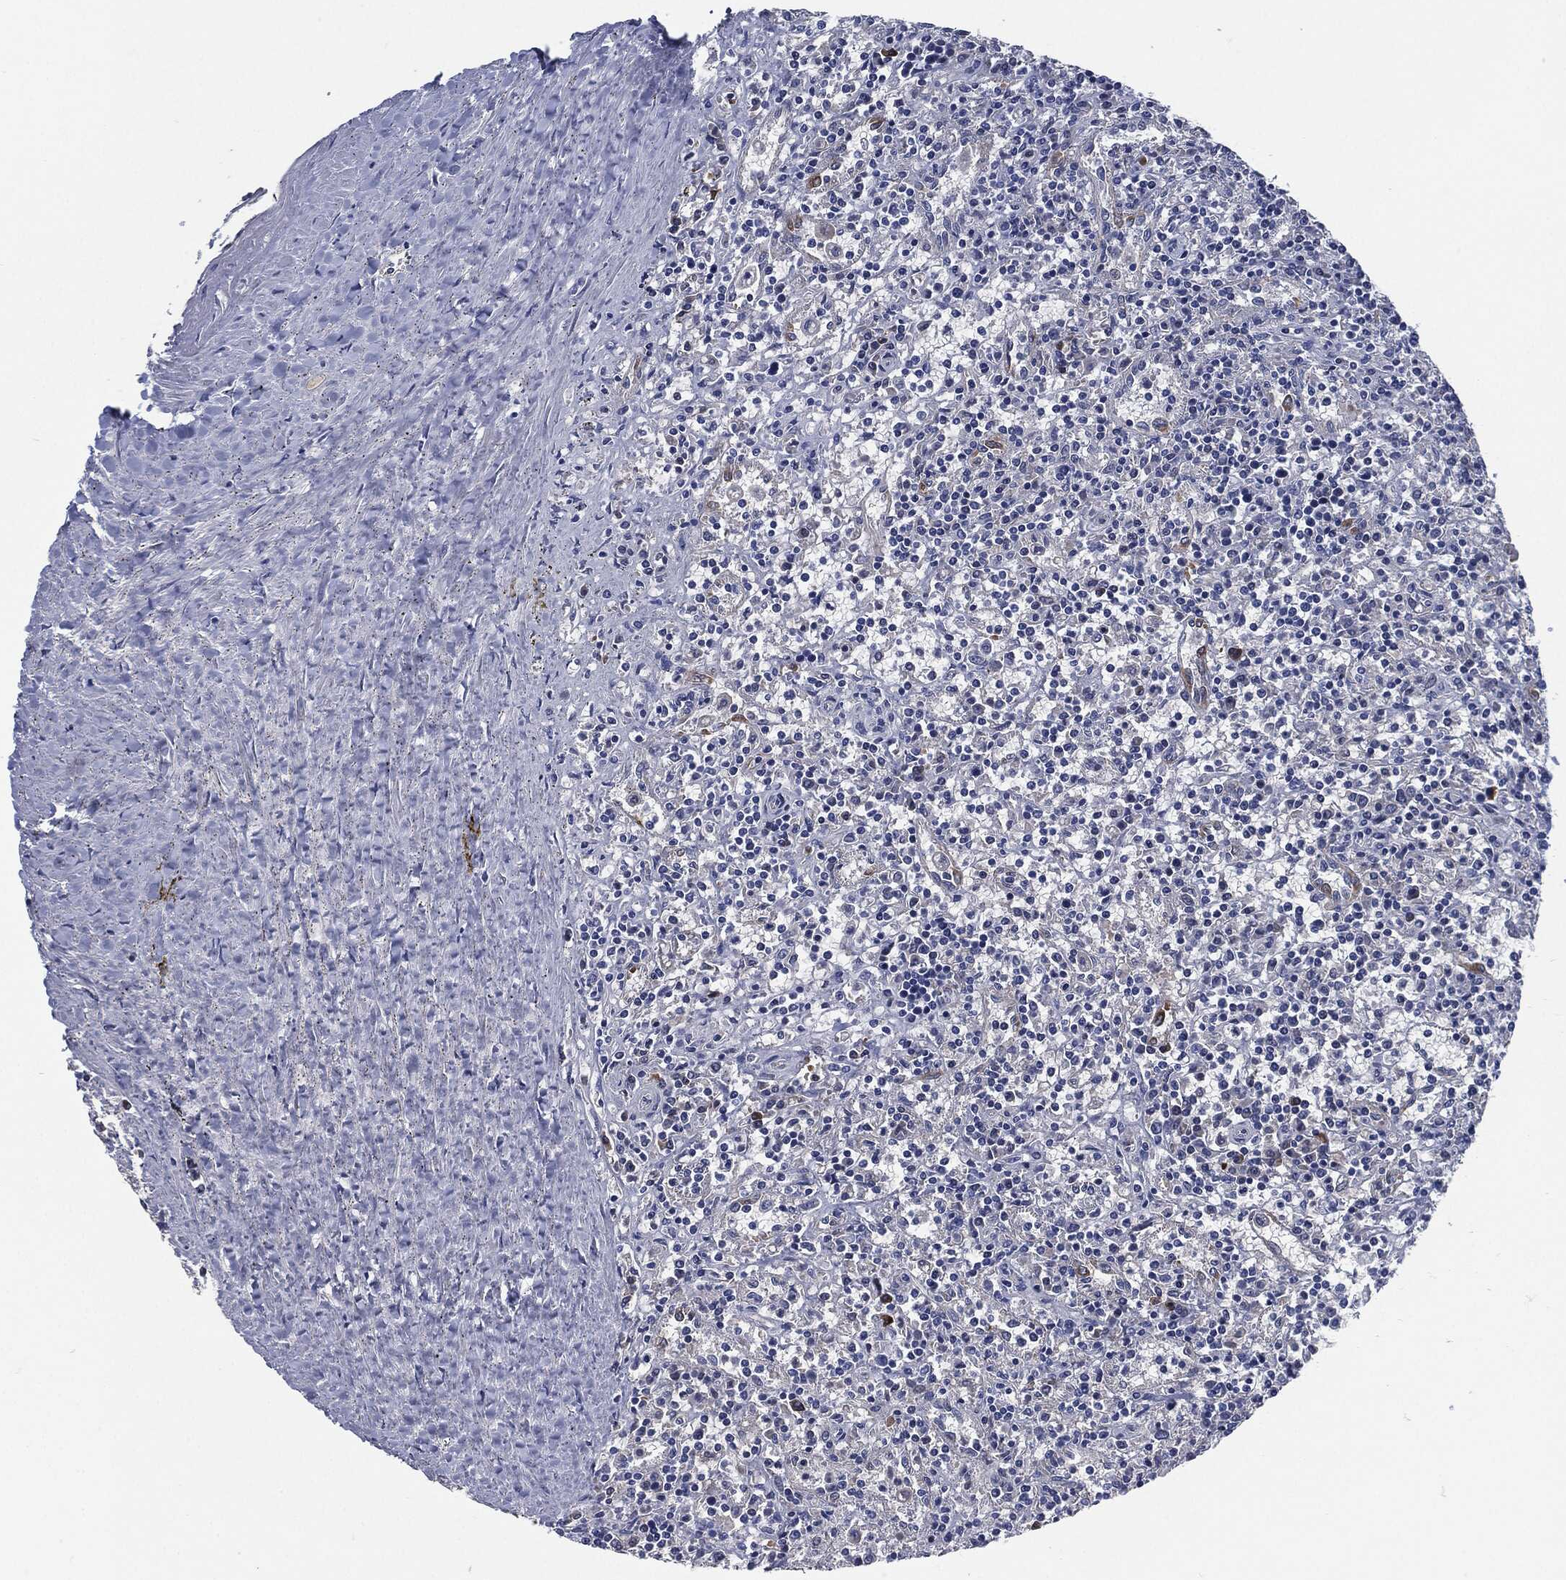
{"staining": {"intensity": "negative", "quantity": "none", "location": "none"}, "tissue": "lymphoma", "cell_type": "Tumor cells", "image_type": "cancer", "snomed": [{"axis": "morphology", "description": "Malignant lymphoma, non-Hodgkin's type, Low grade"}, {"axis": "topography", "description": "Spleen"}], "caption": "Lymphoma stained for a protein using IHC exhibits no expression tumor cells.", "gene": "CD27", "patient": {"sex": "male", "age": 62}}